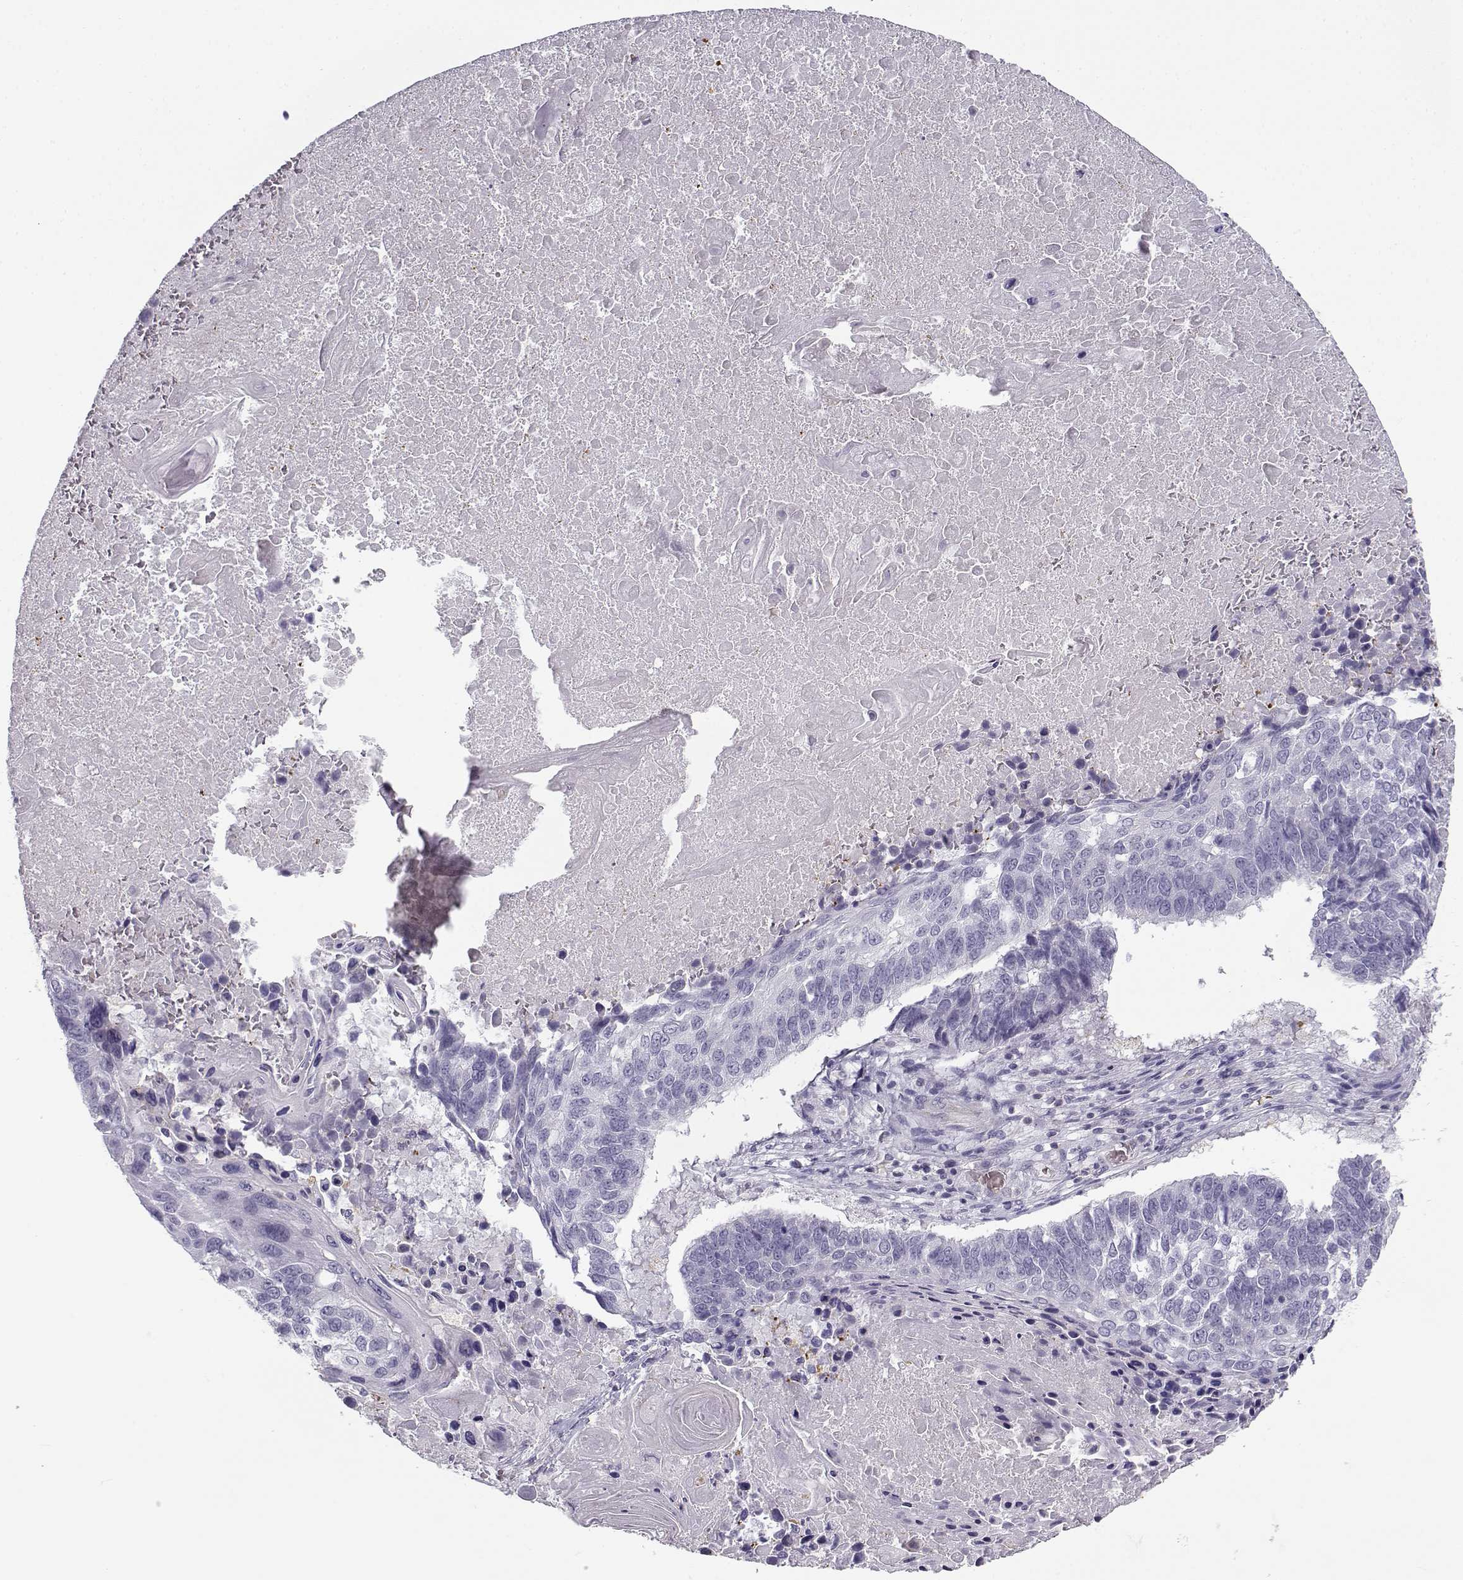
{"staining": {"intensity": "negative", "quantity": "none", "location": "none"}, "tissue": "lung cancer", "cell_type": "Tumor cells", "image_type": "cancer", "snomed": [{"axis": "morphology", "description": "Squamous cell carcinoma, NOS"}, {"axis": "topography", "description": "Lung"}], "caption": "This image is of lung squamous cell carcinoma stained with immunohistochemistry to label a protein in brown with the nuclei are counter-stained blue. There is no staining in tumor cells.", "gene": "MYO1A", "patient": {"sex": "male", "age": 73}}